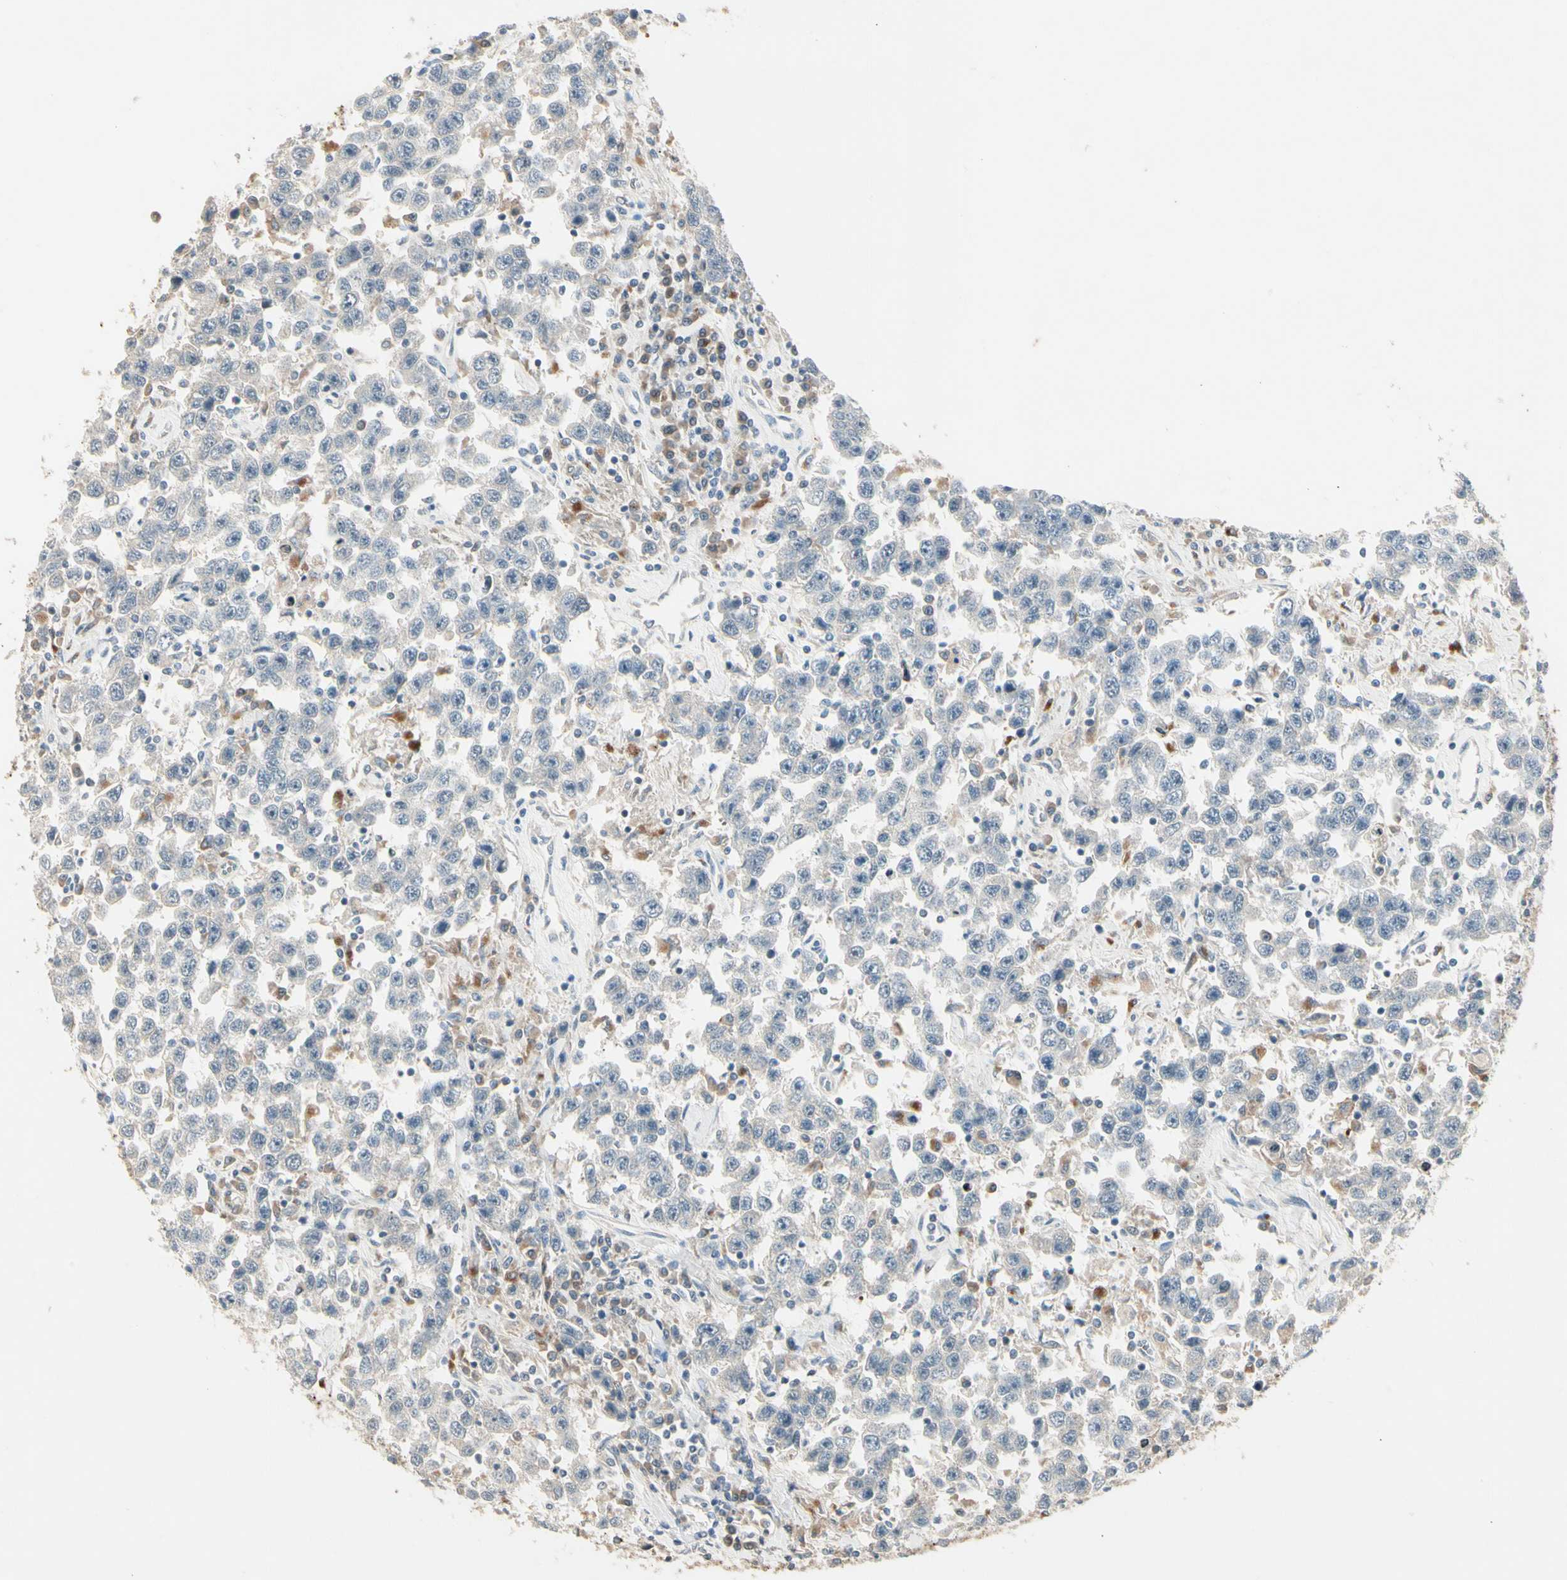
{"staining": {"intensity": "negative", "quantity": "none", "location": "none"}, "tissue": "testis cancer", "cell_type": "Tumor cells", "image_type": "cancer", "snomed": [{"axis": "morphology", "description": "Seminoma, NOS"}, {"axis": "topography", "description": "Testis"}], "caption": "A micrograph of human seminoma (testis) is negative for staining in tumor cells.", "gene": "SKIL", "patient": {"sex": "male", "age": 41}}